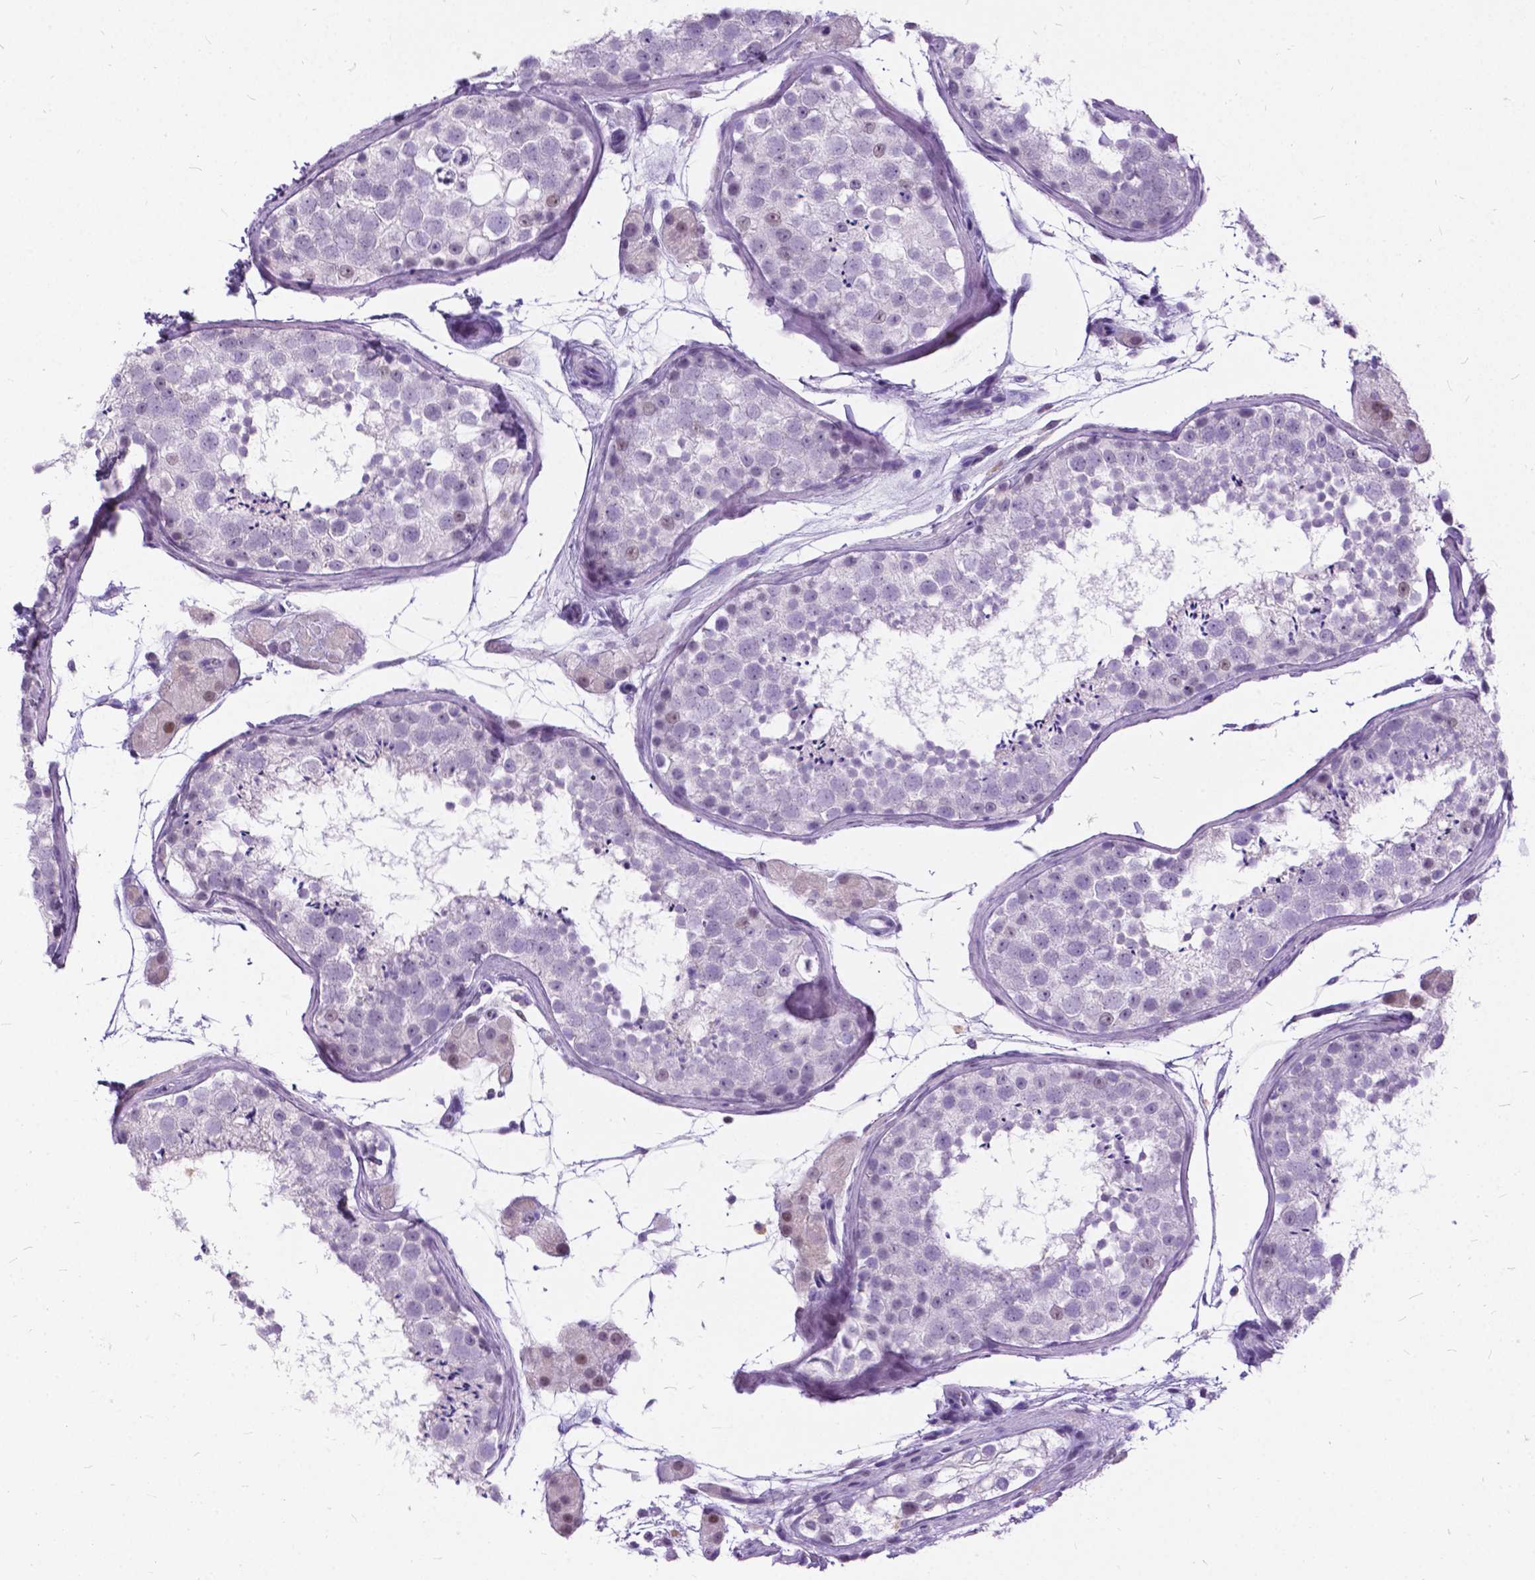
{"staining": {"intensity": "negative", "quantity": "none", "location": "none"}, "tissue": "testis", "cell_type": "Cells in seminiferous ducts", "image_type": "normal", "snomed": [{"axis": "morphology", "description": "Normal tissue, NOS"}, {"axis": "topography", "description": "Testis"}], "caption": "DAB (3,3'-diaminobenzidine) immunohistochemical staining of unremarkable human testis exhibits no significant positivity in cells in seminiferous ducts.", "gene": "BSND", "patient": {"sex": "male", "age": 41}}